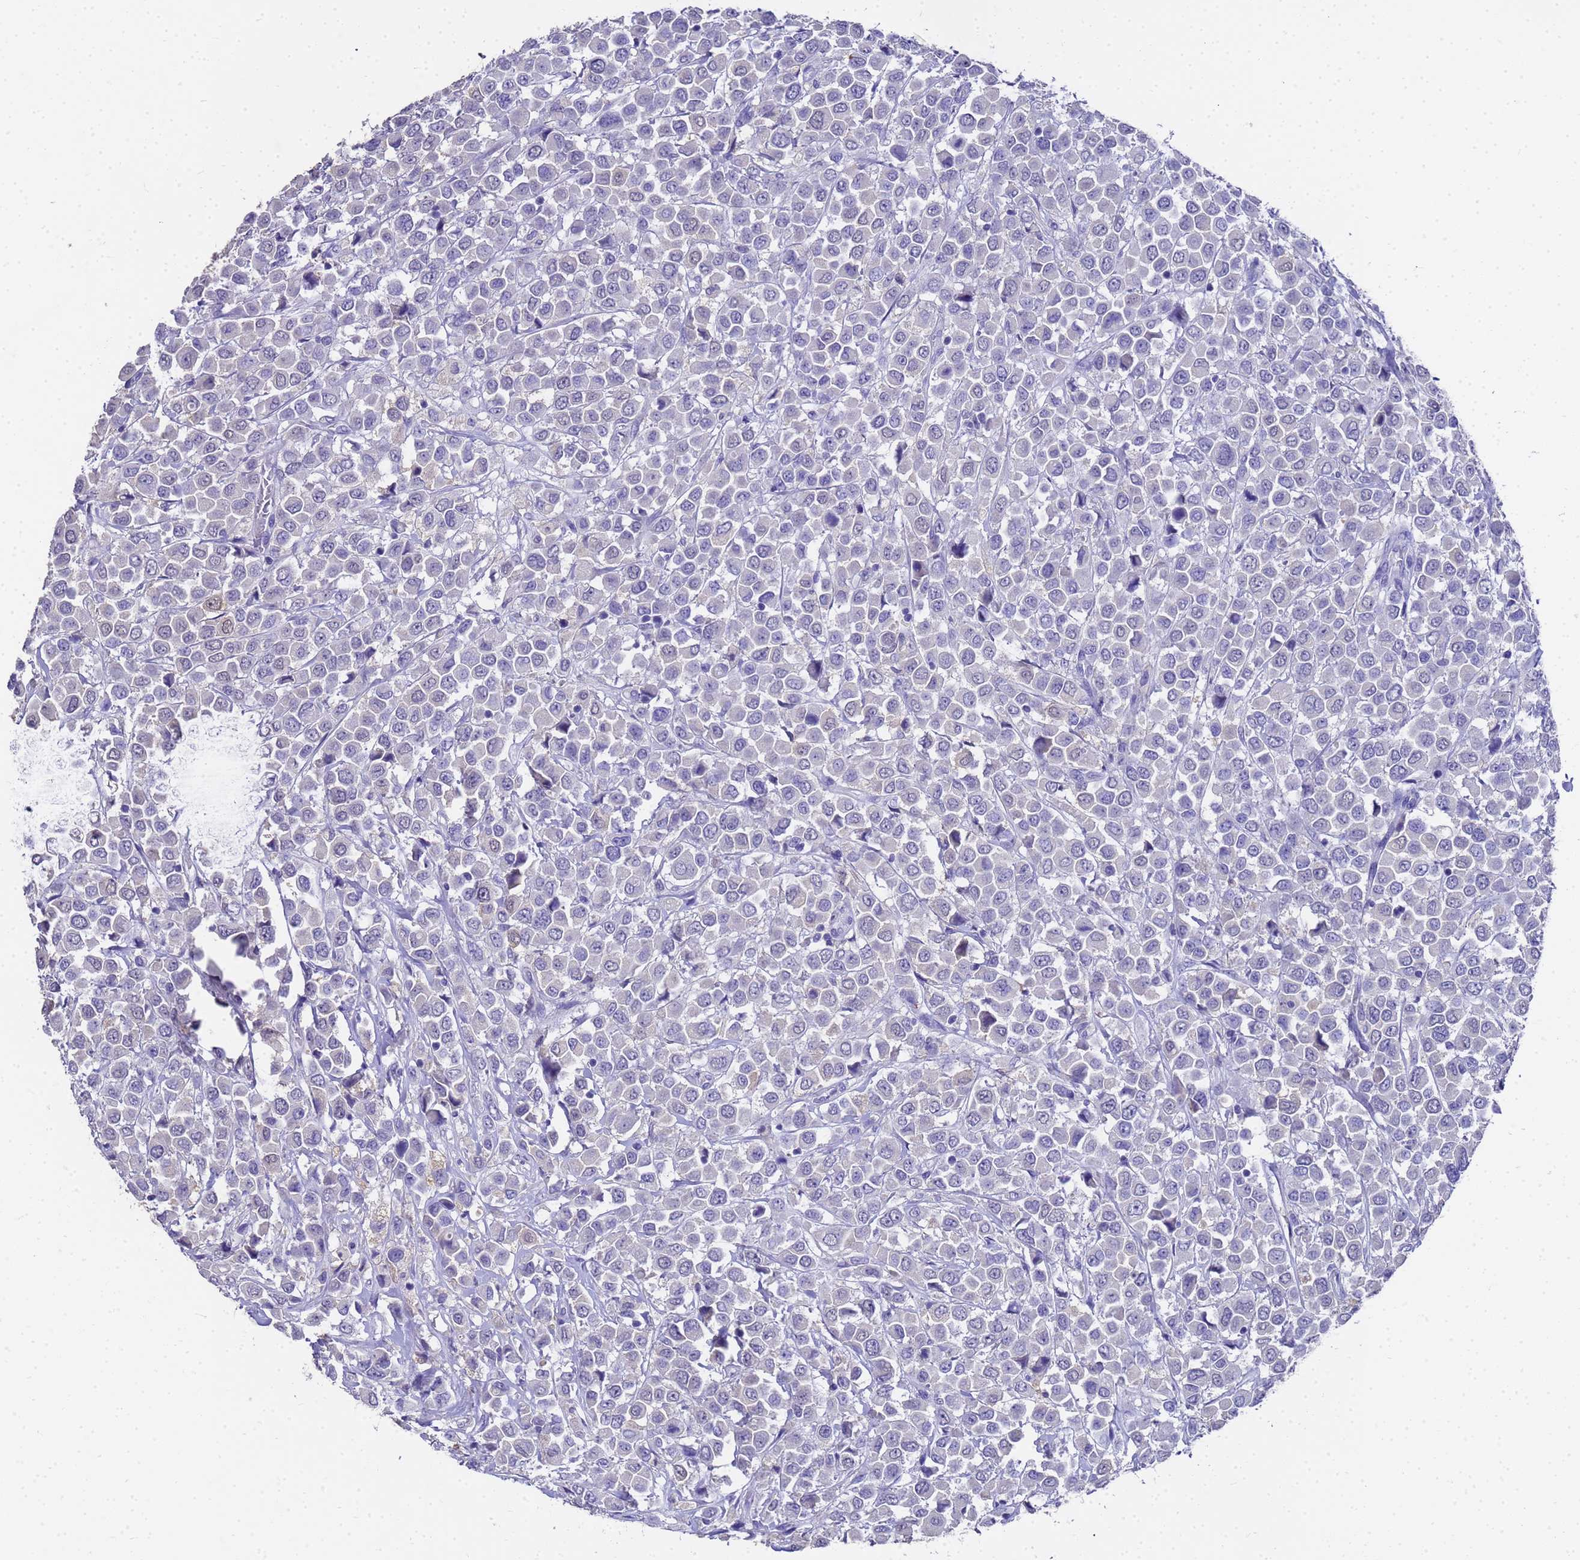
{"staining": {"intensity": "negative", "quantity": "none", "location": "none"}, "tissue": "breast cancer", "cell_type": "Tumor cells", "image_type": "cancer", "snomed": [{"axis": "morphology", "description": "Duct carcinoma"}, {"axis": "topography", "description": "Breast"}], "caption": "DAB (3,3'-diaminobenzidine) immunohistochemical staining of human breast cancer (intraductal carcinoma) shows no significant expression in tumor cells. (Stains: DAB (3,3'-diaminobenzidine) immunohistochemistry with hematoxylin counter stain, Microscopy: brightfield microscopy at high magnification).", "gene": "MS4A13", "patient": {"sex": "female", "age": 61}}